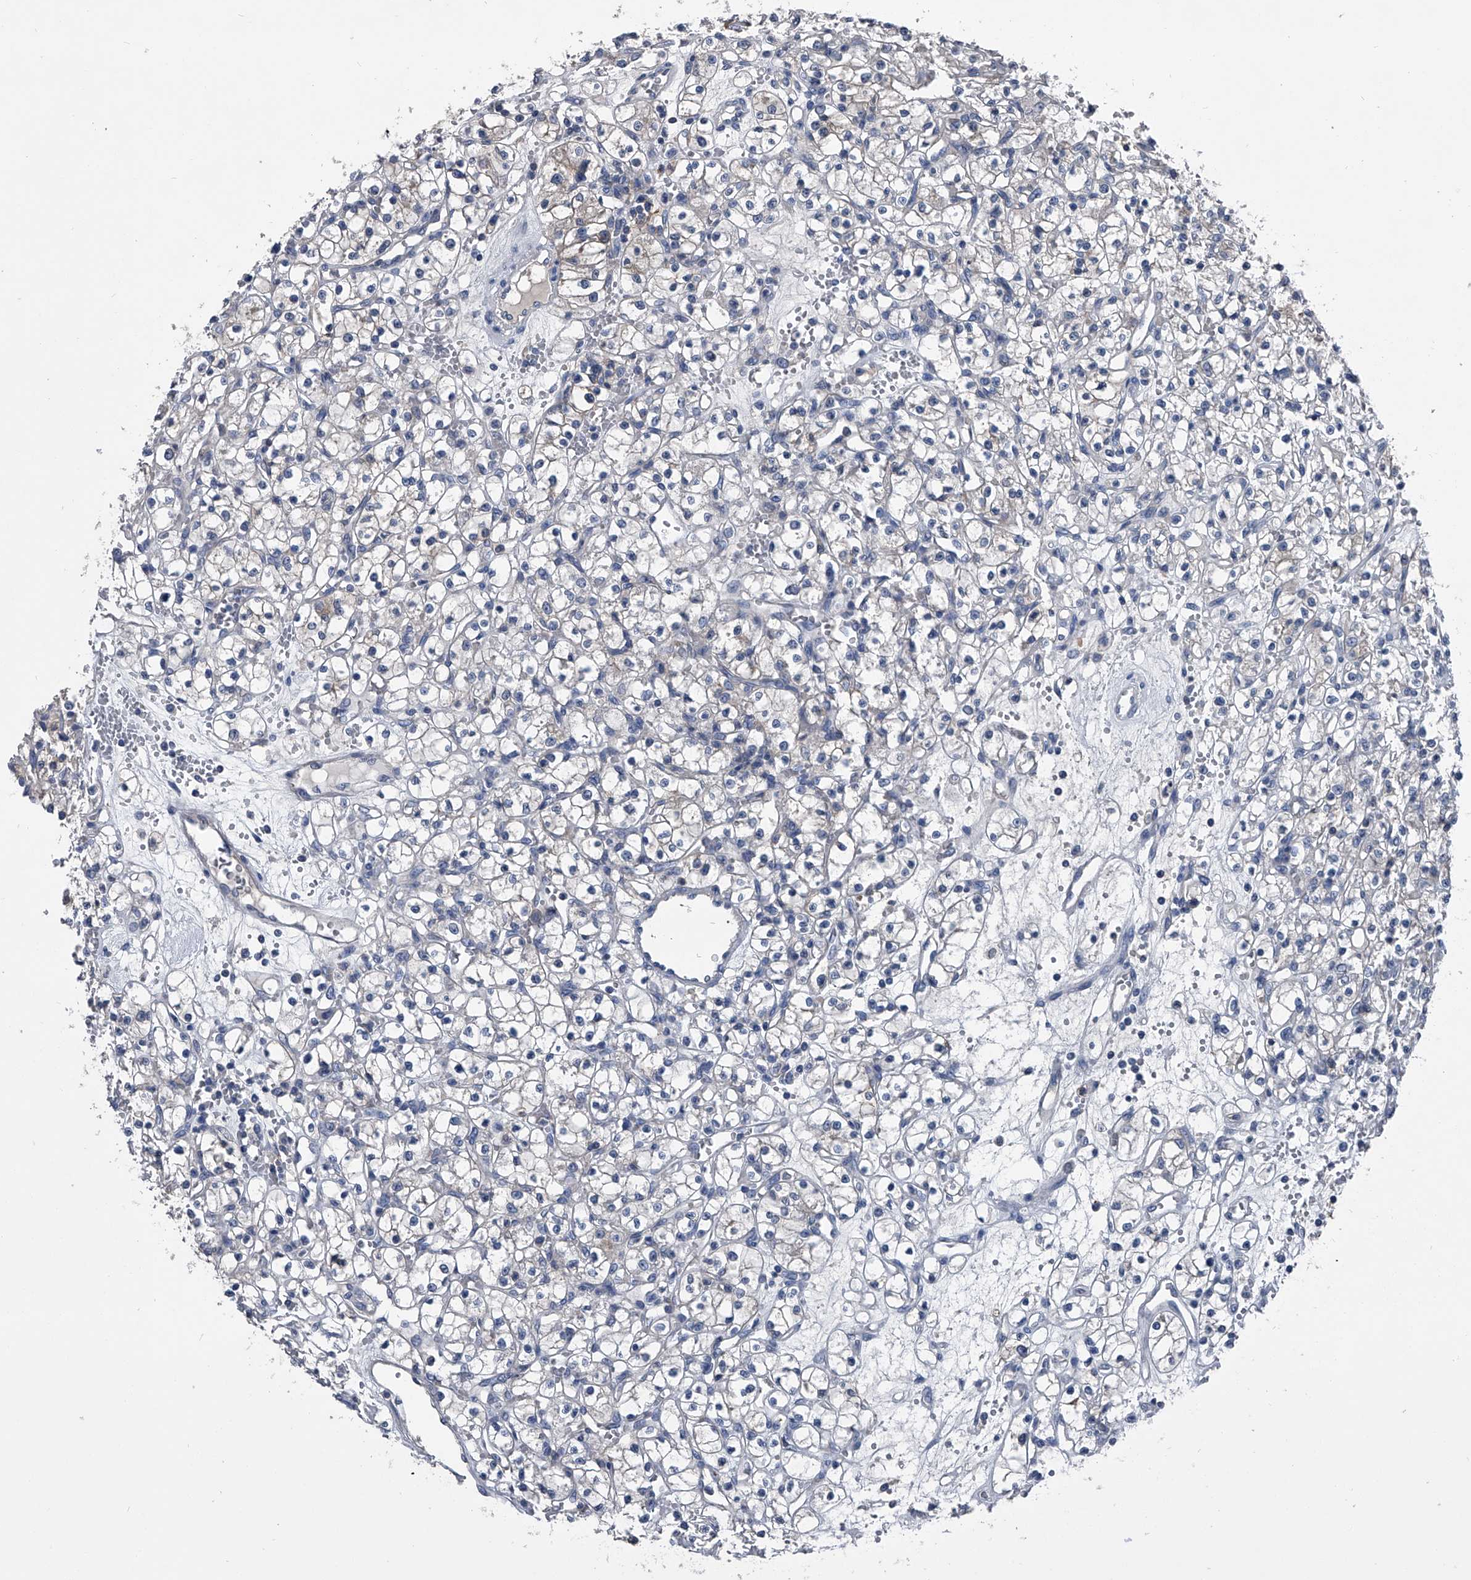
{"staining": {"intensity": "negative", "quantity": "none", "location": "none"}, "tissue": "renal cancer", "cell_type": "Tumor cells", "image_type": "cancer", "snomed": [{"axis": "morphology", "description": "Adenocarcinoma, NOS"}, {"axis": "topography", "description": "Kidney"}], "caption": "Renal cancer was stained to show a protein in brown. There is no significant expression in tumor cells.", "gene": "KIF13A", "patient": {"sex": "female", "age": 59}}